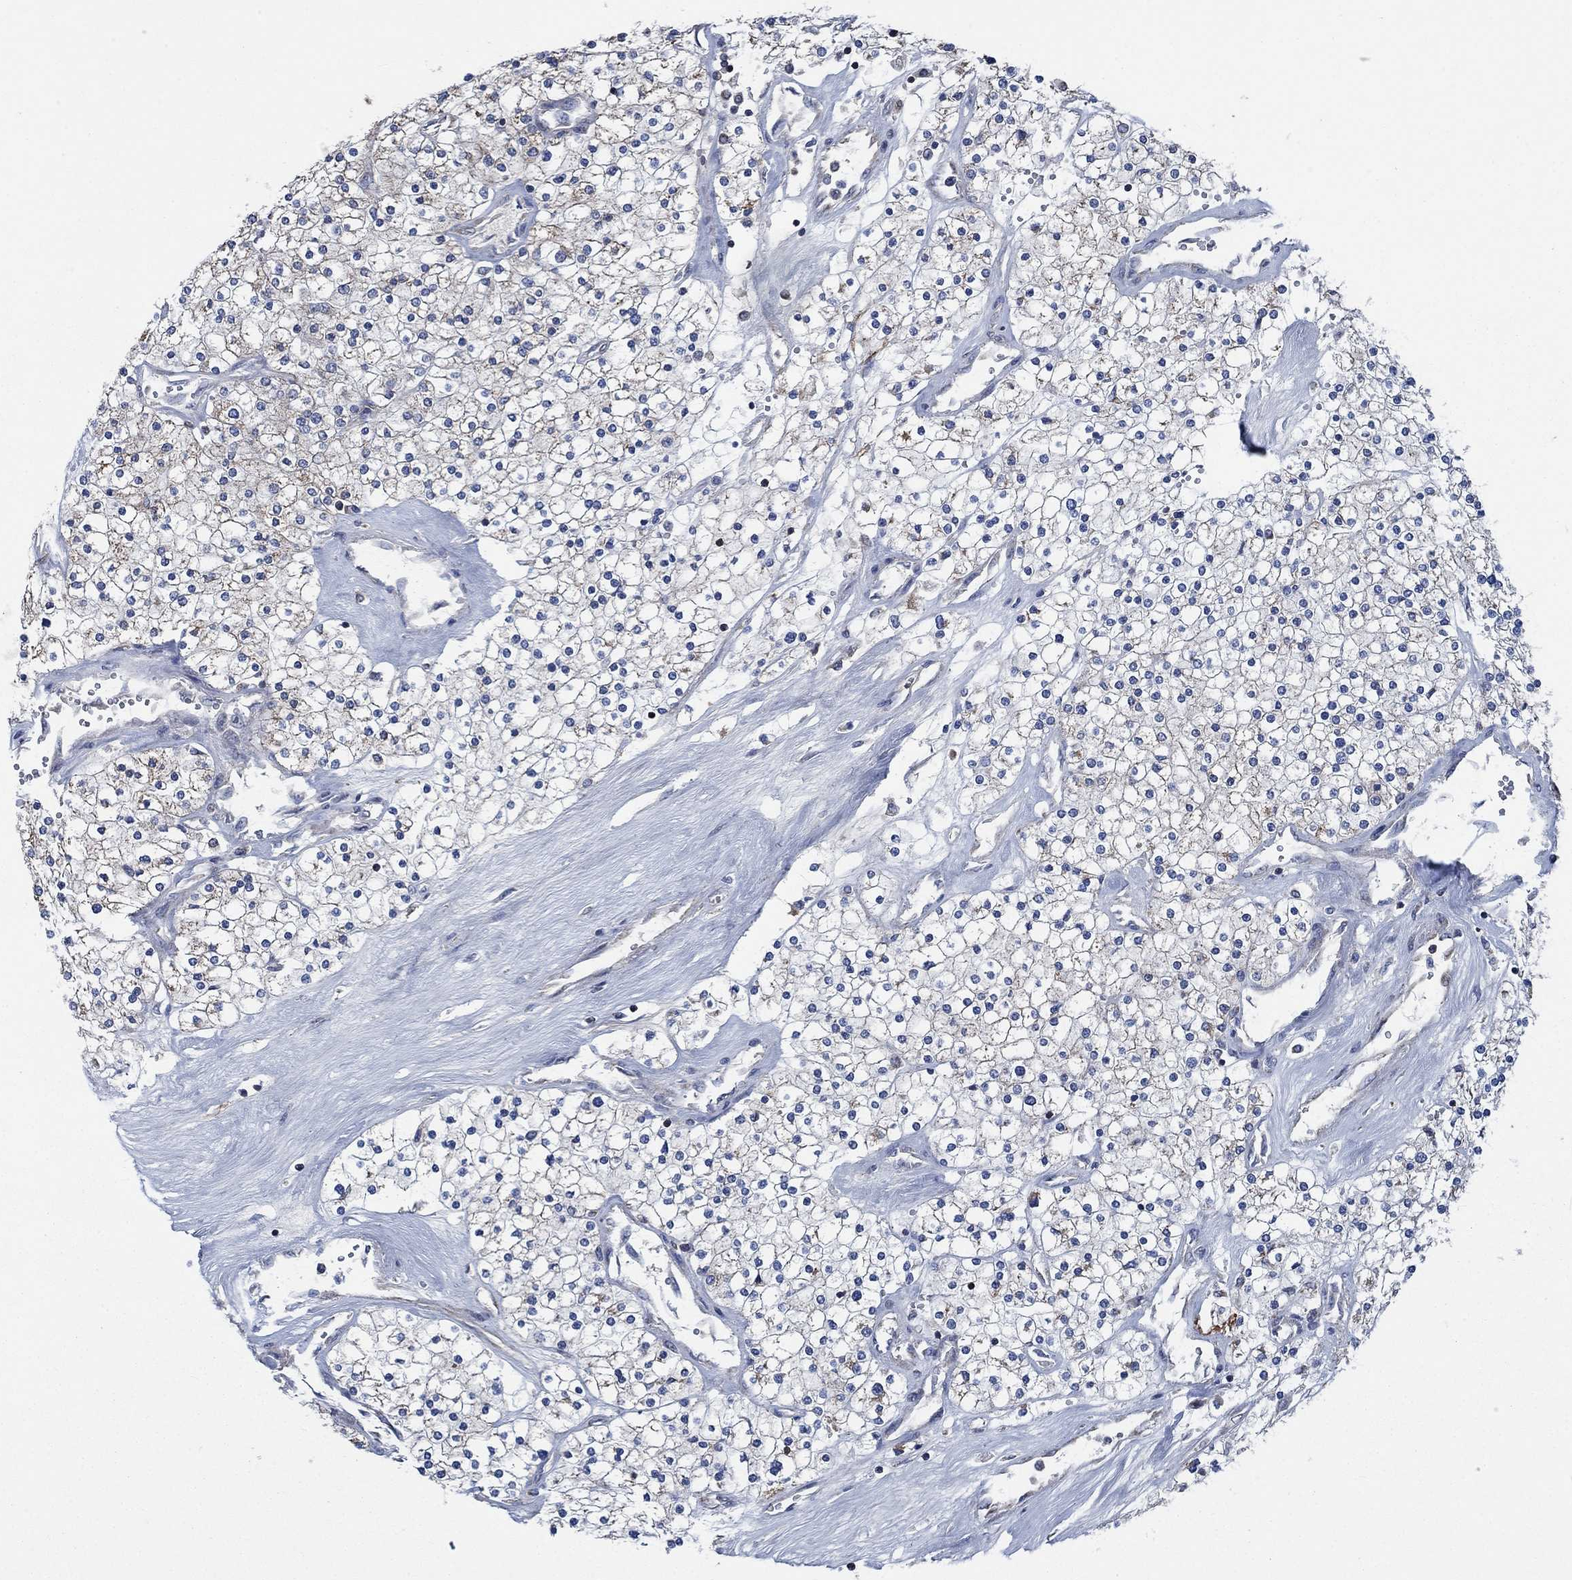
{"staining": {"intensity": "weak", "quantity": "<25%", "location": "cytoplasmic/membranous"}, "tissue": "renal cancer", "cell_type": "Tumor cells", "image_type": "cancer", "snomed": [{"axis": "morphology", "description": "Adenocarcinoma, NOS"}, {"axis": "topography", "description": "Kidney"}], "caption": "This is an immunohistochemistry histopathology image of renal cancer. There is no staining in tumor cells.", "gene": "STXBP6", "patient": {"sex": "male", "age": 80}}